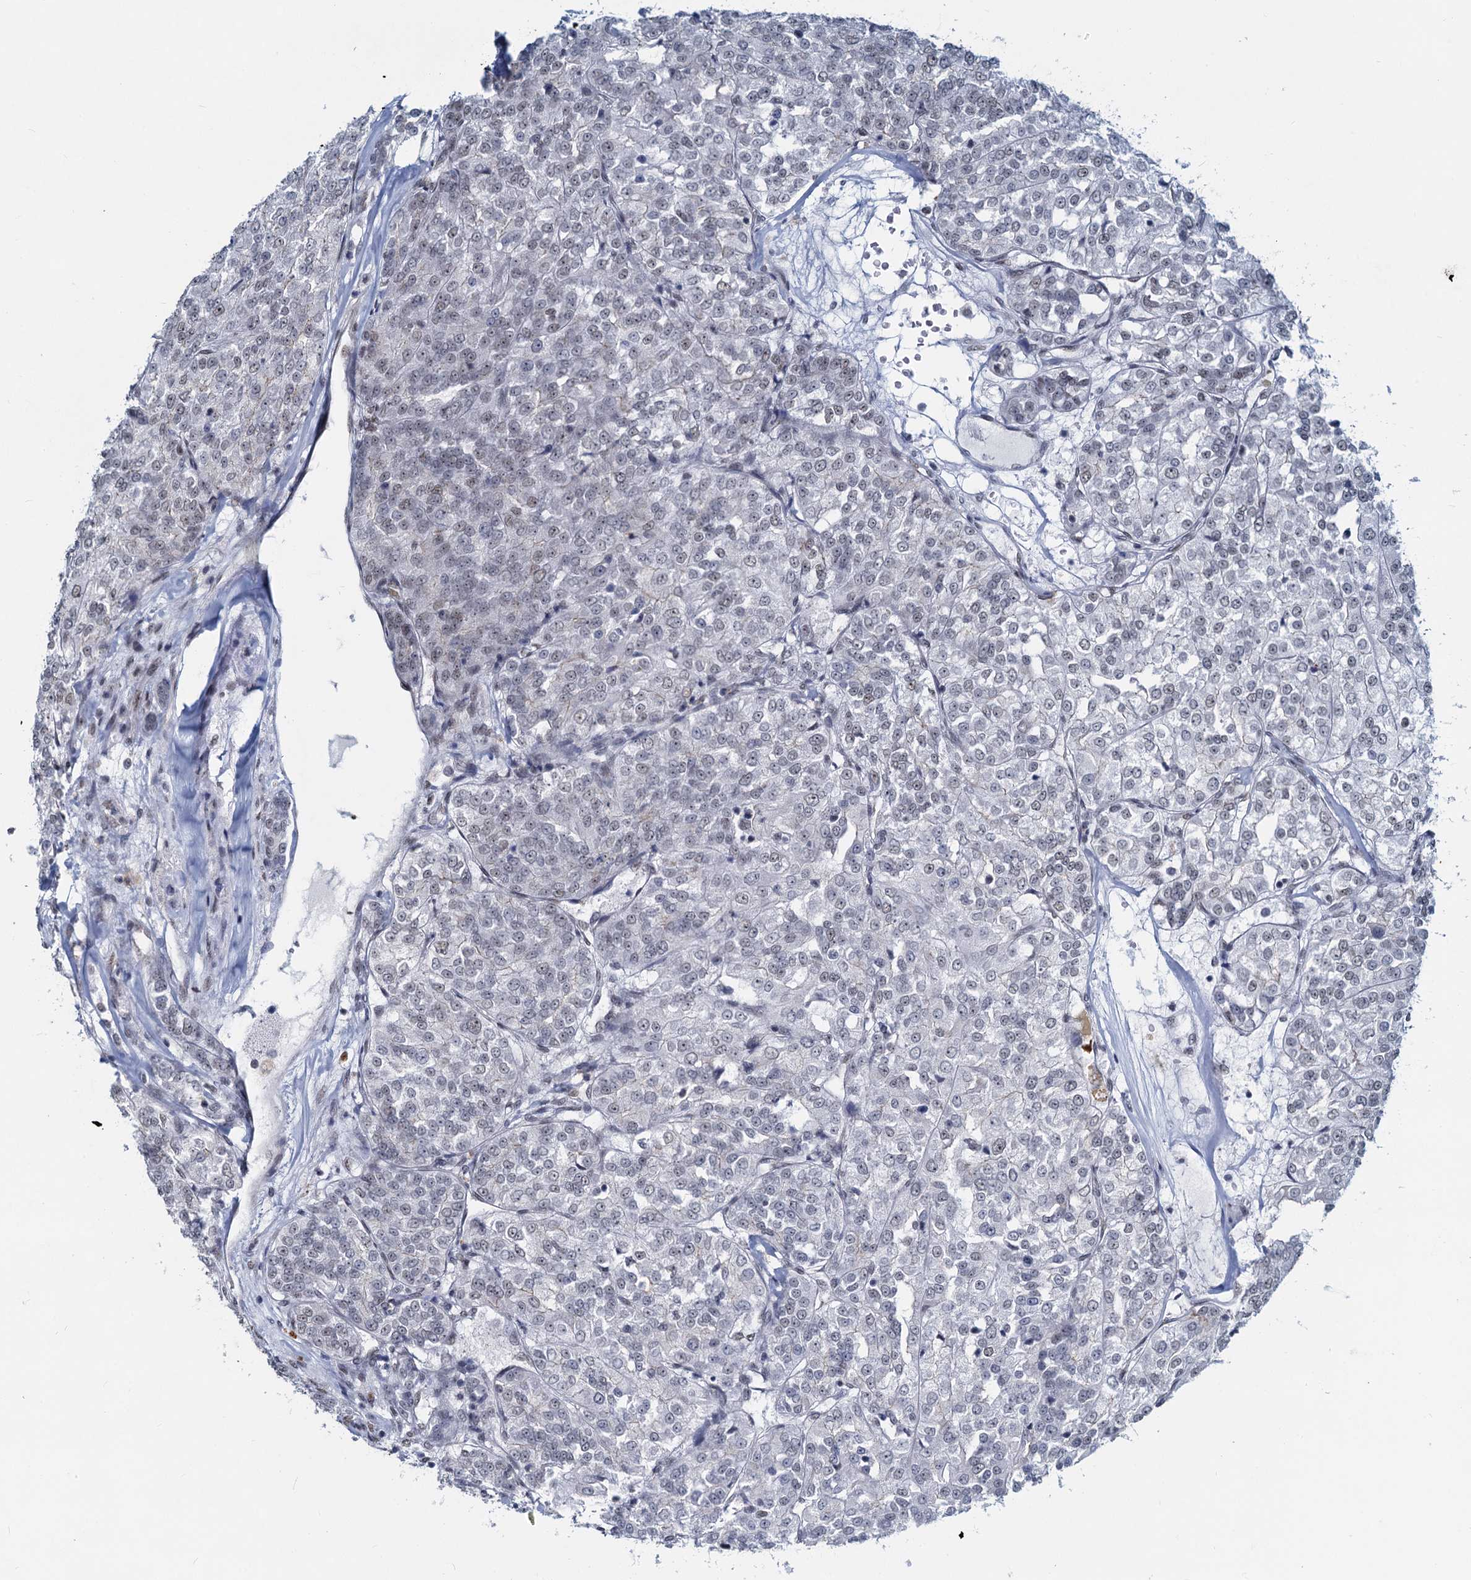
{"staining": {"intensity": "negative", "quantity": "none", "location": "none"}, "tissue": "renal cancer", "cell_type": "Tumor cells", "image_type": "cancer", "snomed": [{"axis": "morphology", "description": "Adenocarcinoma, NOS"}, {"axis": "topography", "description": "Kidney"}], "caption": "Immunohistochemistry (IHC) histopathology image of neoplastic tissue: human adenocarcinoma (renal) stained with DAB shows no significant protein expression in tumor cells.", "gene": "METTL14", "patient": {"sex": "female", "age": 63}}